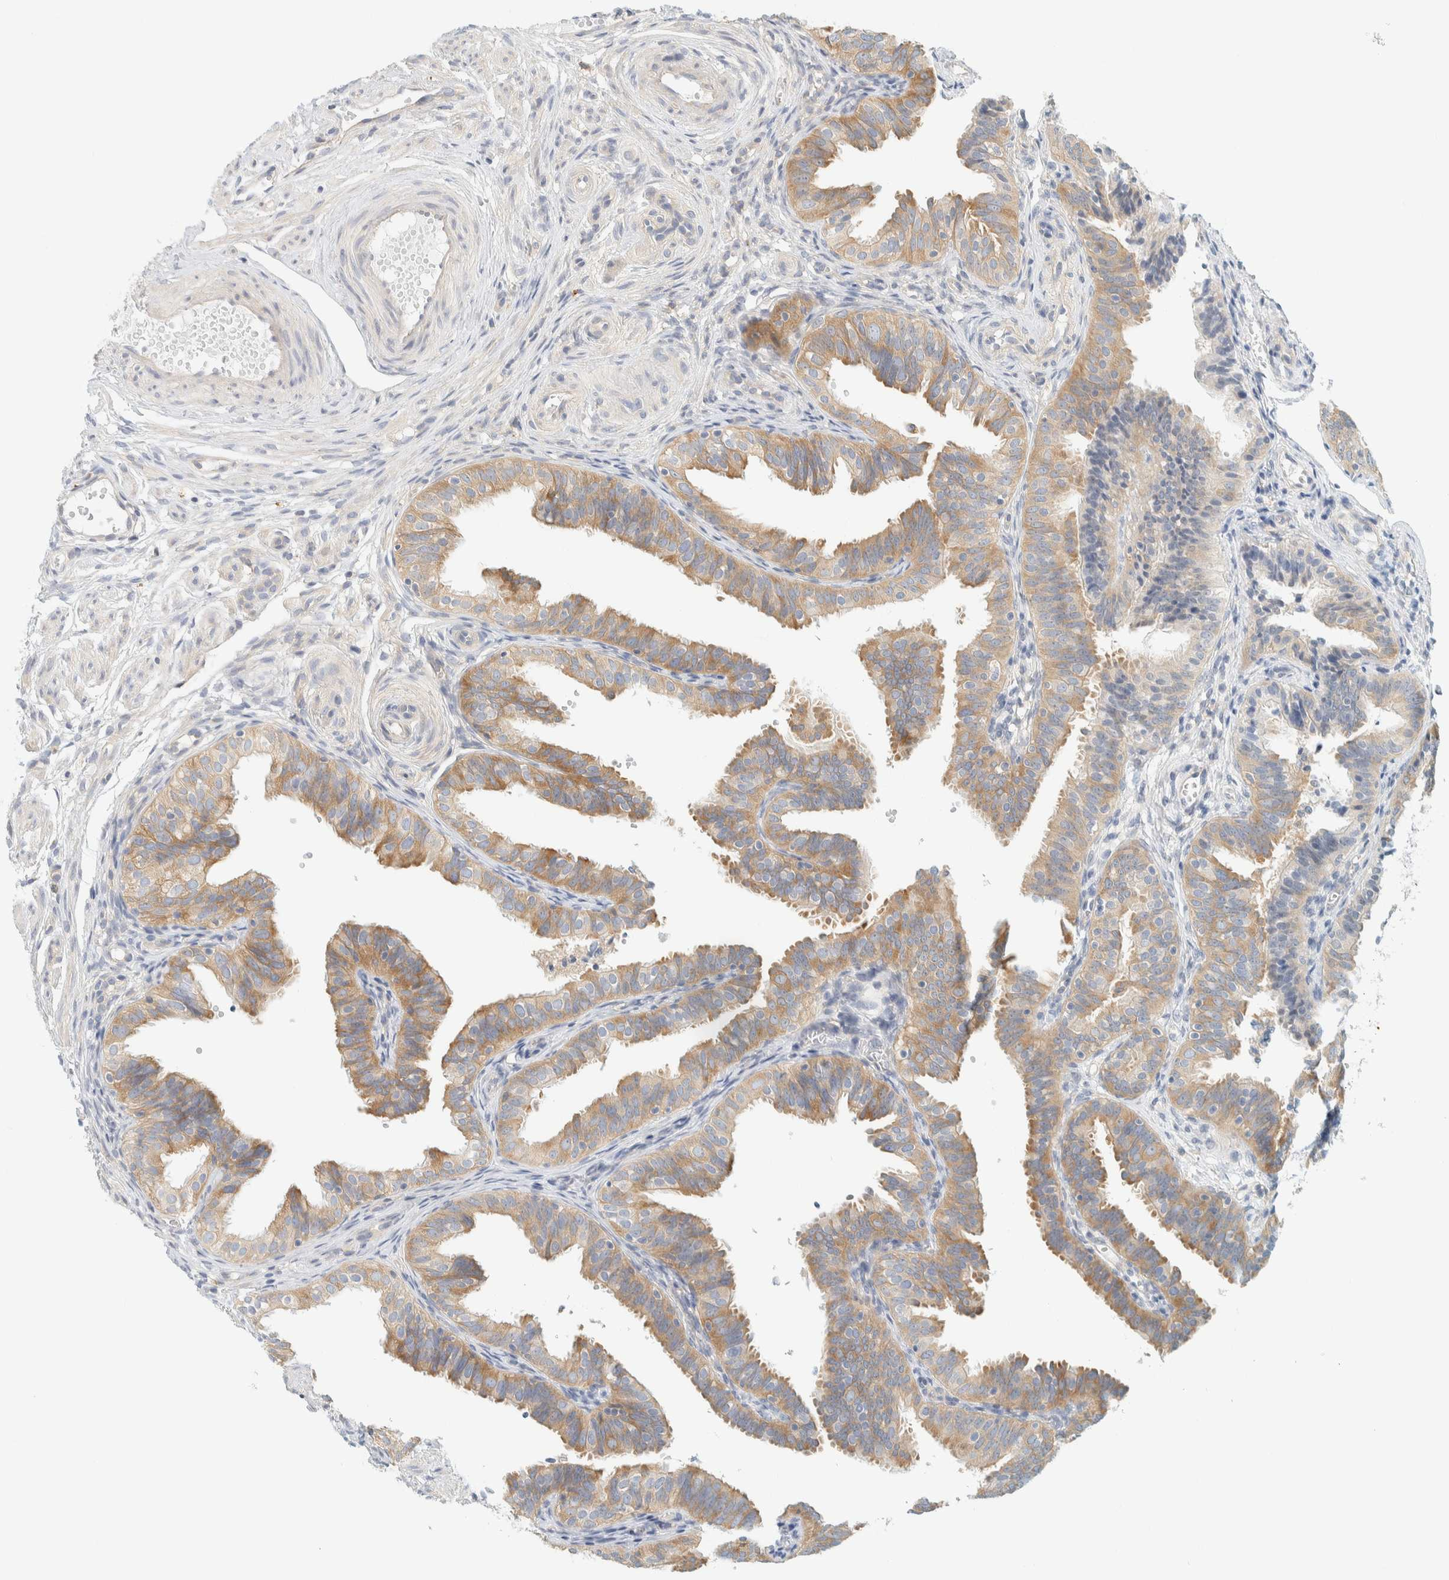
{"staining": {"intensity": "moderate", "quantity": "25%-75%", "location": "cytoplasmic/membranous"}, "tissue": "fallopian tube", "cell_type": "Glandular cells", "image_type": "normal", "snomed": [{"axis": "morphology", "description": "Normal tissue, NOS"}, {"axis": "topography", "description": "Fallopian tube"}], "caption": "Fallopian tube stained with DAB (3,3'-diaminobenzidine) IHC demonstrates medium levels of moderate cytoplasmic/membranous expression in about 25%-75% of glandular cells. (DAB (3,3'-diaminobenzidine) = brown stain, brightfield microscopy at high magnification).", "gene": "AARSD1", "patient": {"sex": "female", "age": 35}}